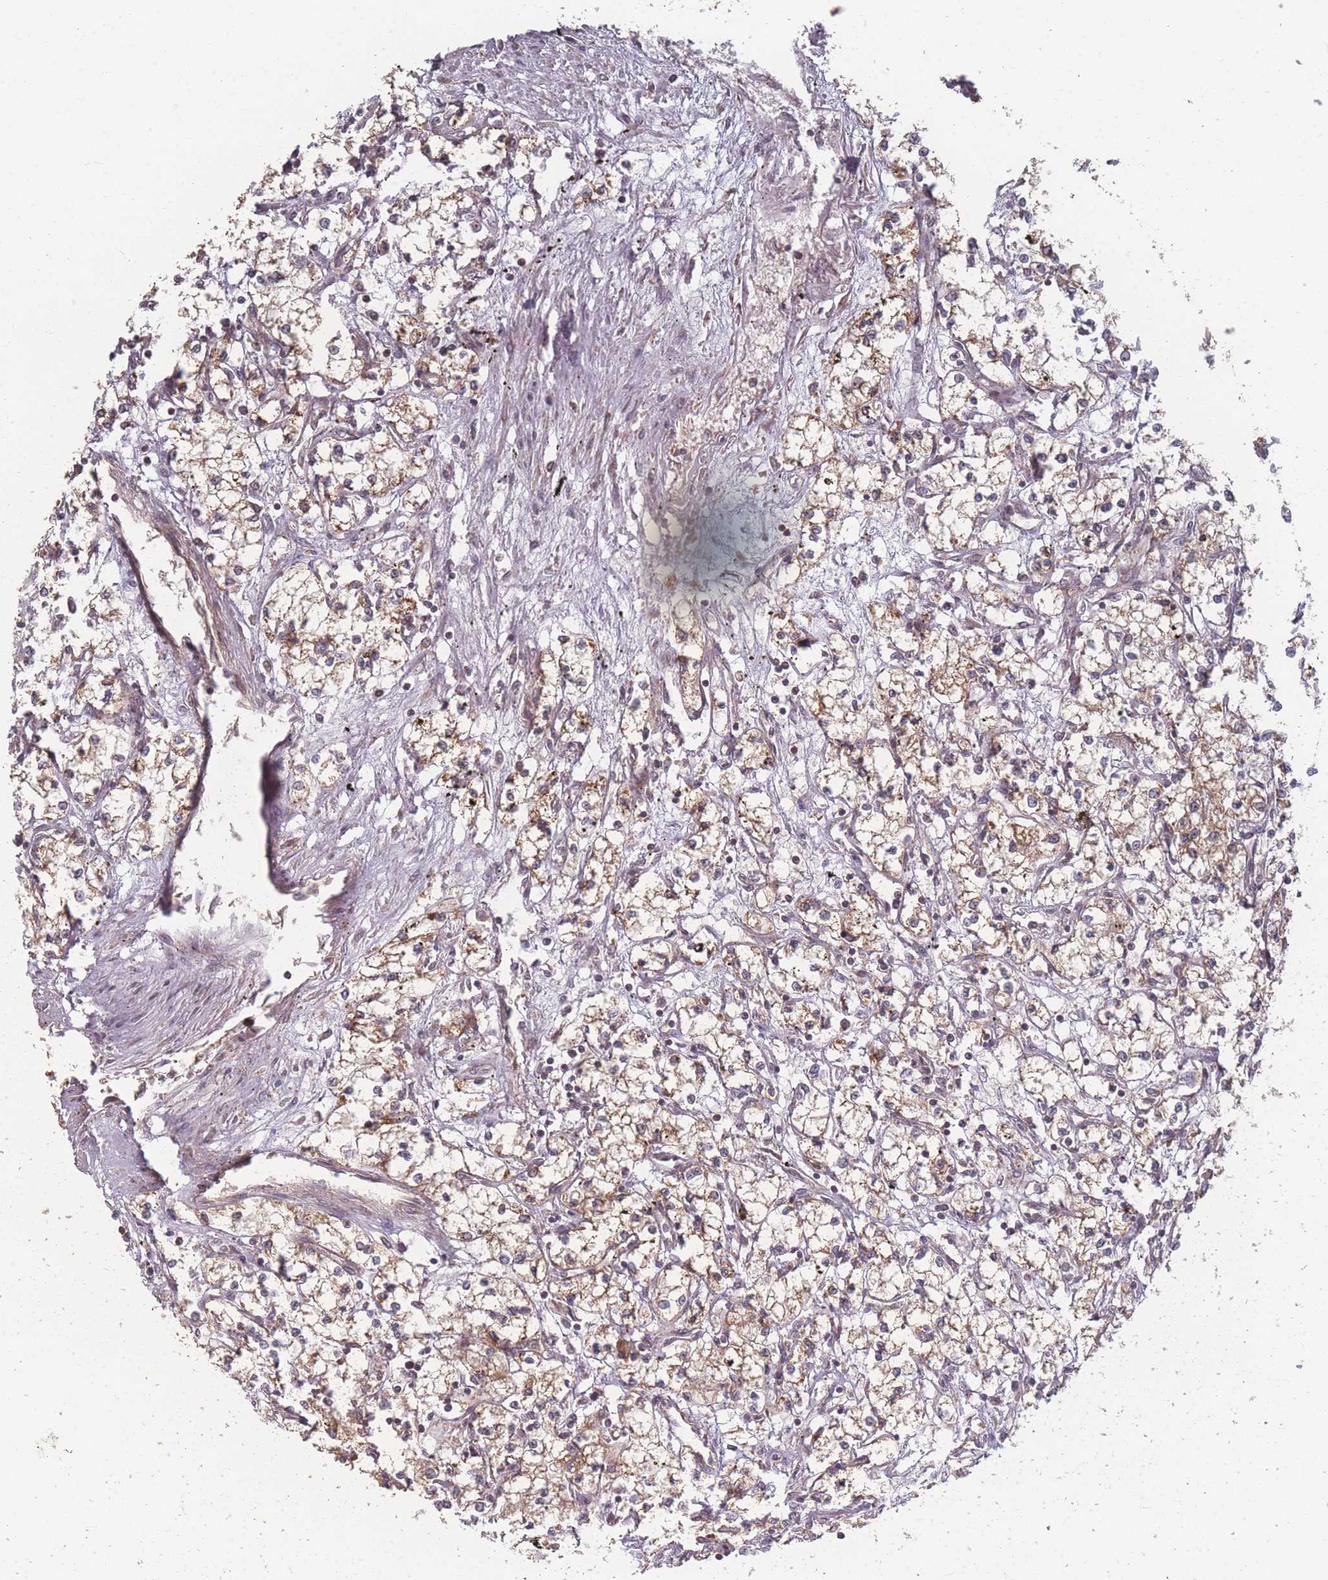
{"staining": {"intensity": "moderate", "quantity": ">75%", "location": "cytoplasmic/membranous"}, "tissue": "renal cancer", "cell_type": "Tumor cells", "image_type": "cancer", "snomed": [{"axis": "morphology", "description": "Adenocarcinoma, NOS"}, {"axis": "topography", "description": "Kidney"}], "caption": "Immunohistochemistry (DAB) staining of adenocarcinoma (renal) shows moderate cytoplasmic/membranous protein positivity in about >75% of tumor cells.", "gene": "LYRM7", "patient": {"sex": "male", "age": 59}}